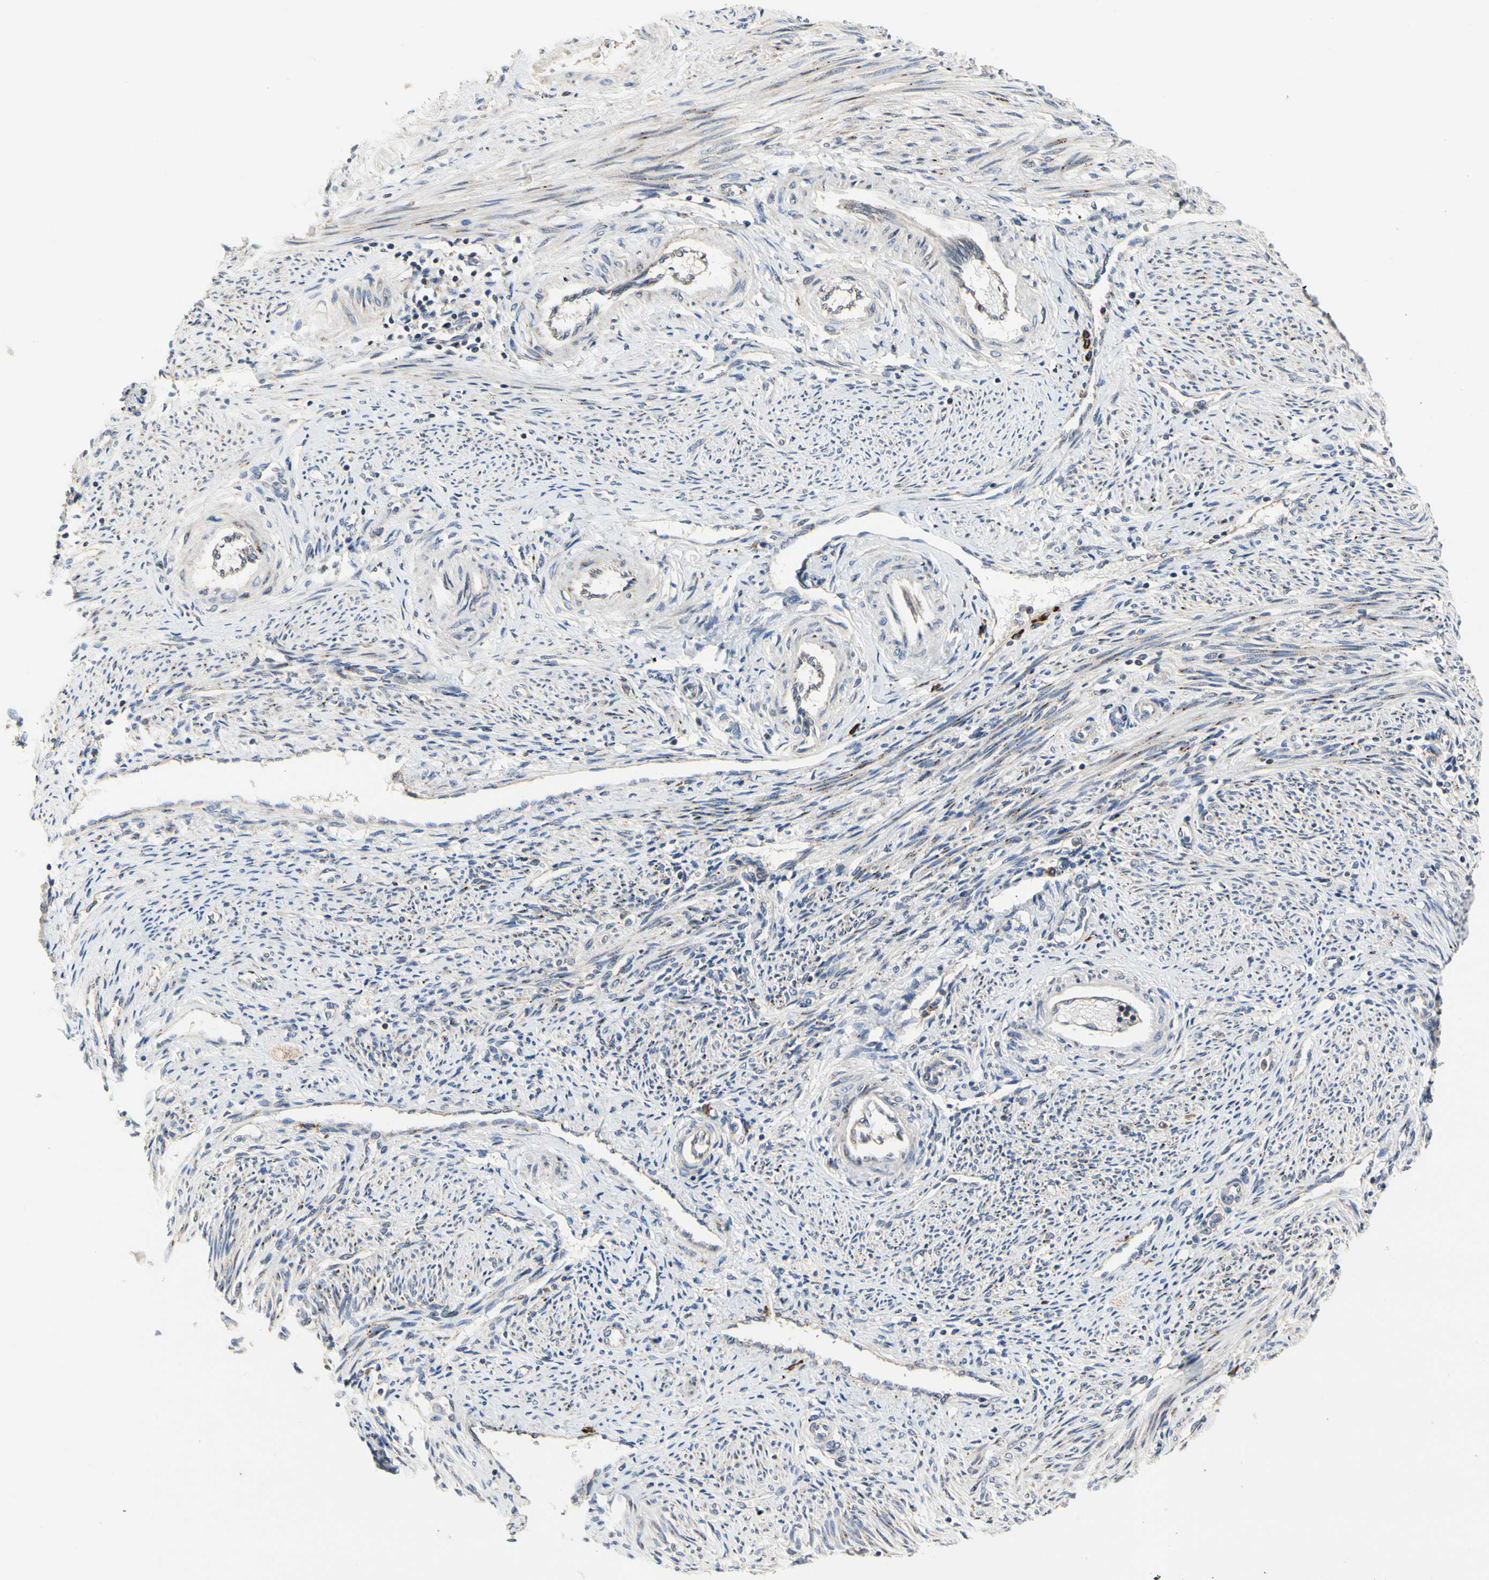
{"staining": {"intensity": "negative", "quantity": "none", "location": "none"}, "tissue": "endometrium", "cell_type": "Cells in endometrial stroma", "image_type": "normal", "snomed": [{"axis": "morphology", "description": "Normal tissue, NOS"}, {"axis": "topography", "description": "Endometrium"}], "caption": "High power microscopy histopathology image of an immunohistochemistry (IHC) histopathology image of benign endometrium, revealing no significant expression in cells in endometrial stroma.", "gene": "MMEL1", "patient": {"sex": "female", "age": 42}}